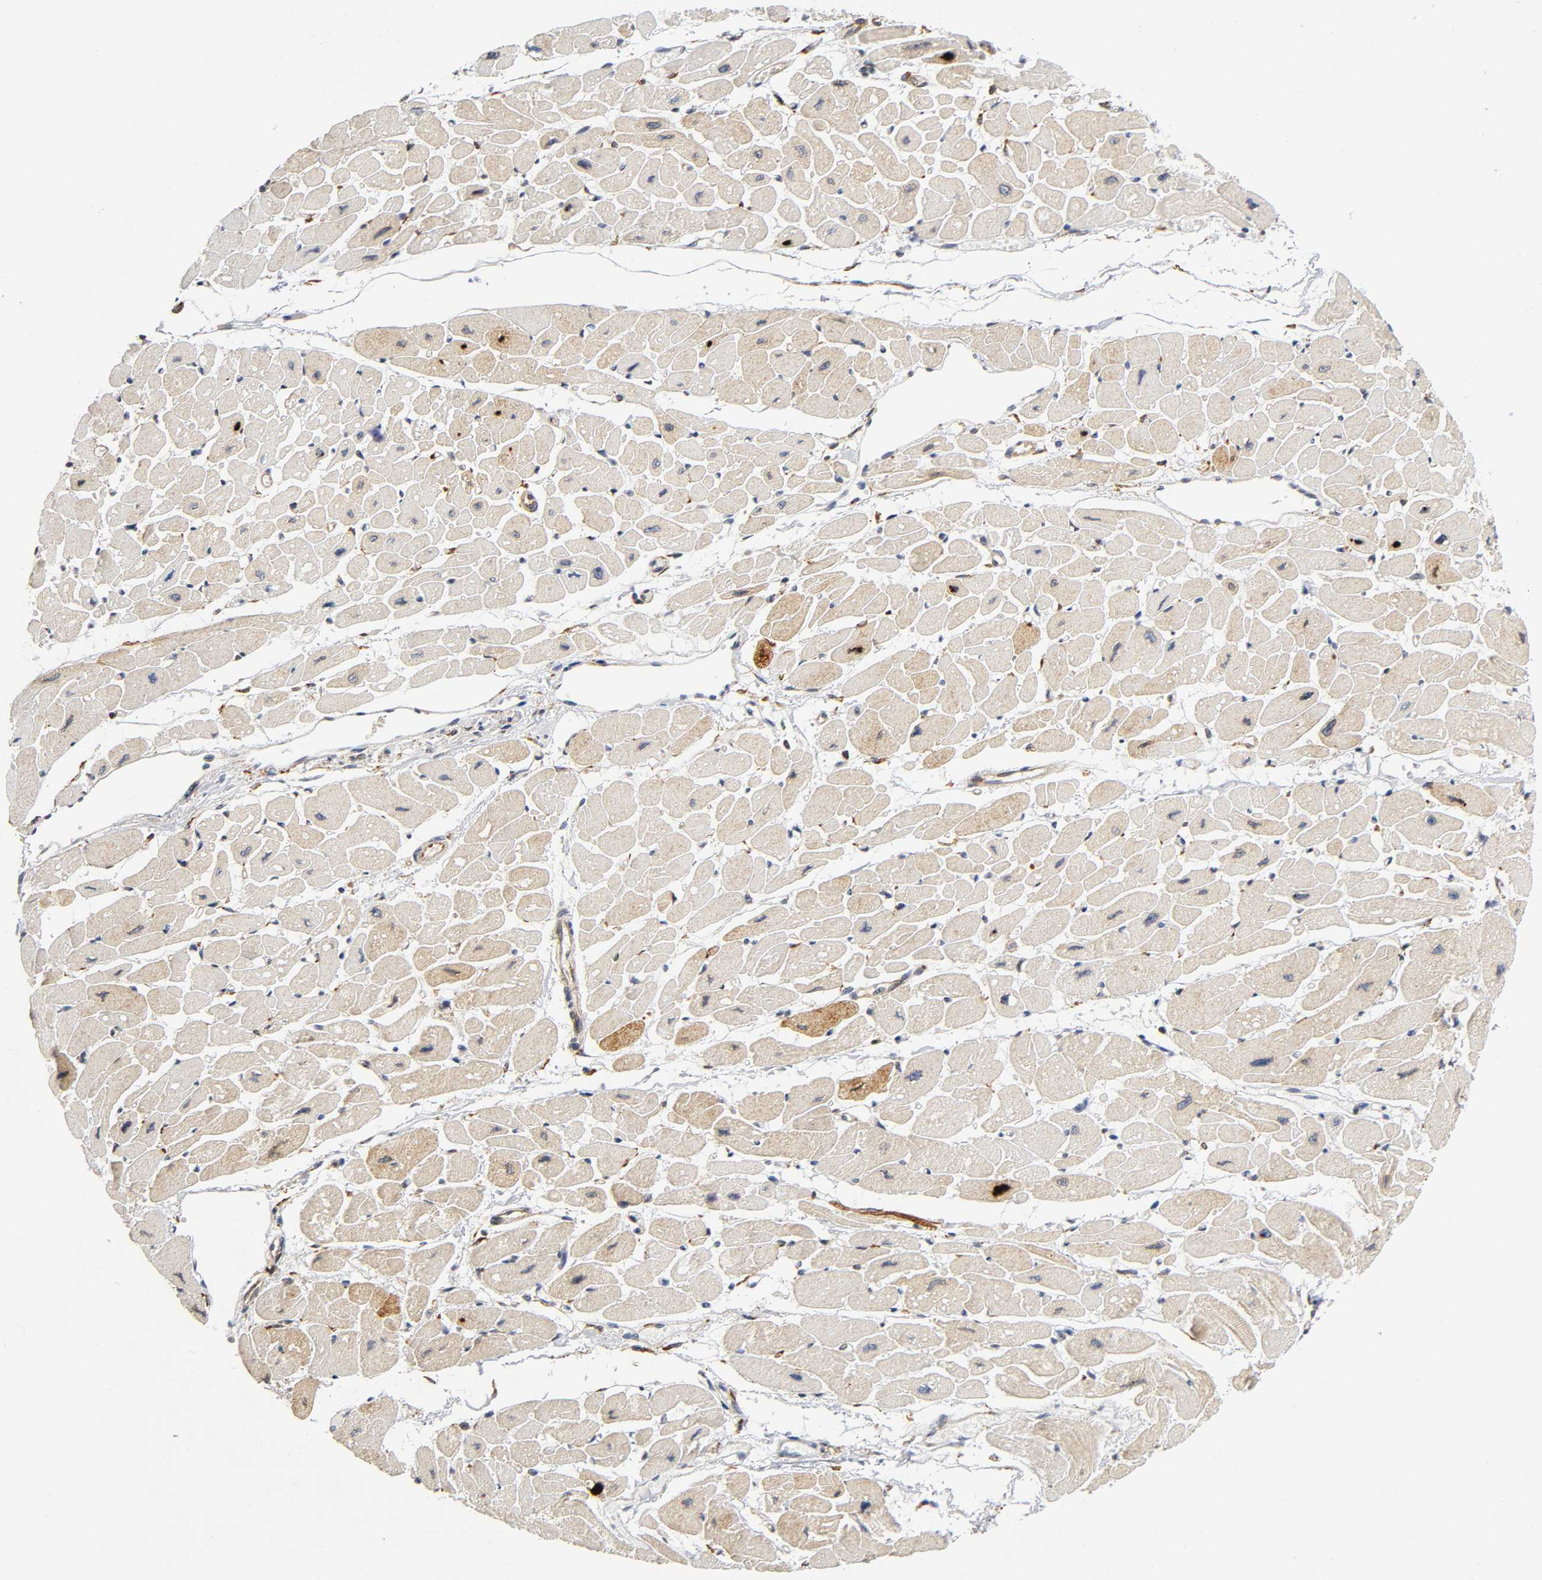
{"staining": {"intensity": "moderate", "quantity": "25%-75%", "location": "cytoplasmic/membranous"}, "tissue": "heart muscle", "cell_type": "Cardiomyocytes", "image_type": "normal", "snomed": [{"axis": "morphology", "description": "Normal tissue, NOS"}, {"axis": "topography", "description": "Heart"}], "caption": "Protein expression analysis of unremarkable heart muscle displays moderate cytoplasmic/membranous positivity in about 25%-75% of cardiomyocytes.", "gene": "SOS2", "patient": {"sex": "female", "age": 54}}